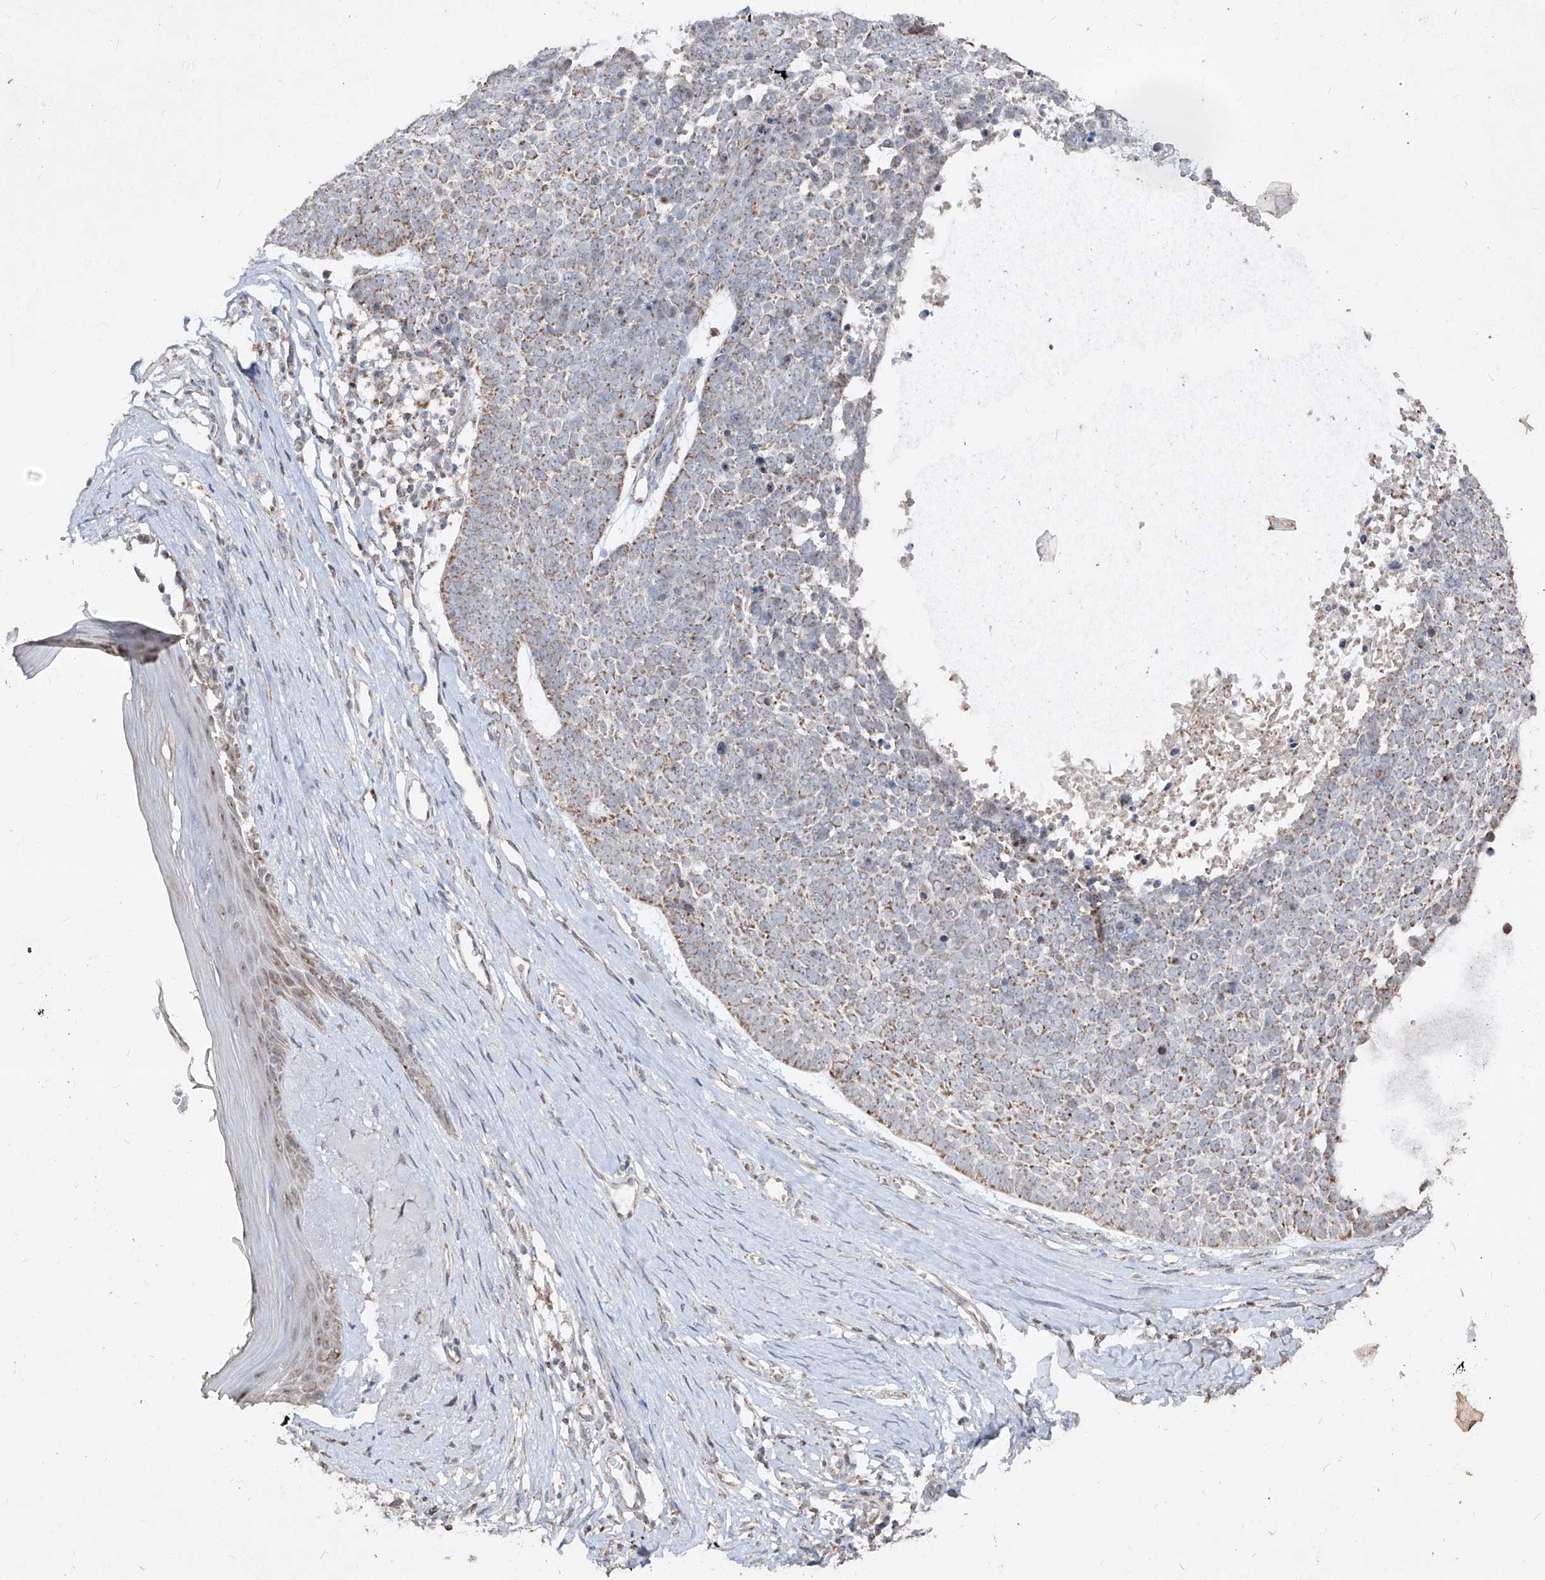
{"staining": {"intensity": "moderate", "quantity": "<25%", "location": "cytoplasmic/membranous"}, "tissue": "skin cancer", "cell_type": "Tumor cells", "image_type": "cancer", "snomed": [{"axis": "morphology", "description": "Basal cell carcinoma"}, {"axis": "topography", "description": "Skin"}], "caption": "Immunohistochemistry (IHC) of human skin cancer (basal cell carcinoma) demonstrates low levels of moderate cytoplasmic/membranous expression in approximately <25% of tumor cells. The staining was performed using DAB, with brown indicating positive protein expression. Nuclei are stained blue with hematoxylin.", "gene": "NDUFB3", "patient": {"sex": "female", "age": 81}}